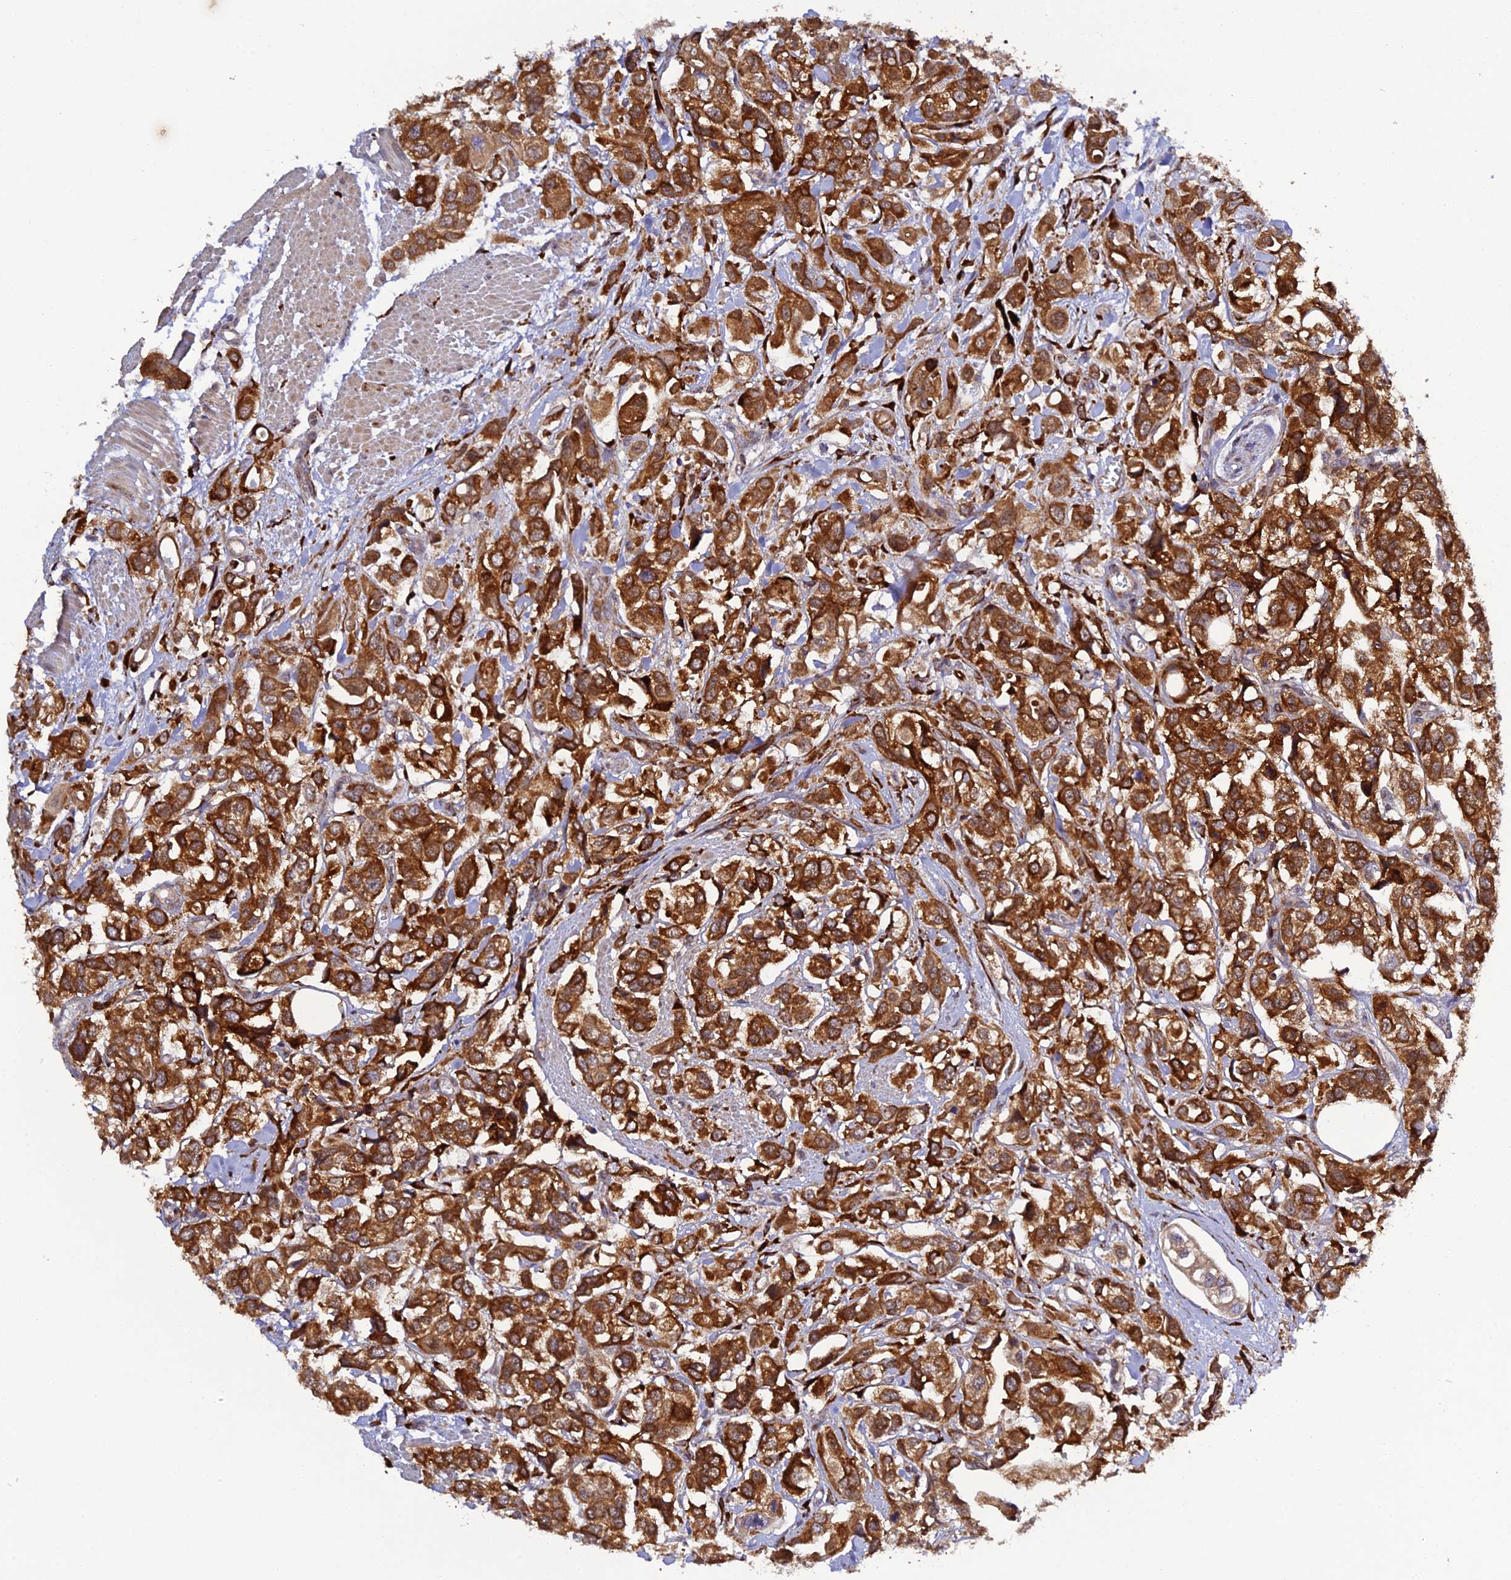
{"staining": {"intensity": "strong", "quantity": ">75%", "location": "cytoplasmic/membranous"}, "tissue": "urothelial cancer", "cell_type": "Tumor cells", "image_type": "cancer", "snomed": [{"axis": "morphology", "description": "Urothelial carcinoma, High grade"}, {"axis": "topography", "description": "Urinary bladder"}], "caption": "Protein staining of urothelial cancer tissue shows strong cytoplasmic/membranous positivity in about >75% of tumor cells. The staining was performed using DAB (3,3'-diaminobenzidine), with brown indicating positive protein expression. Nuclei are stained blue with hematoxylin.", "gene": "P3H3", "patient": {"sex": "male", "age": 67}}